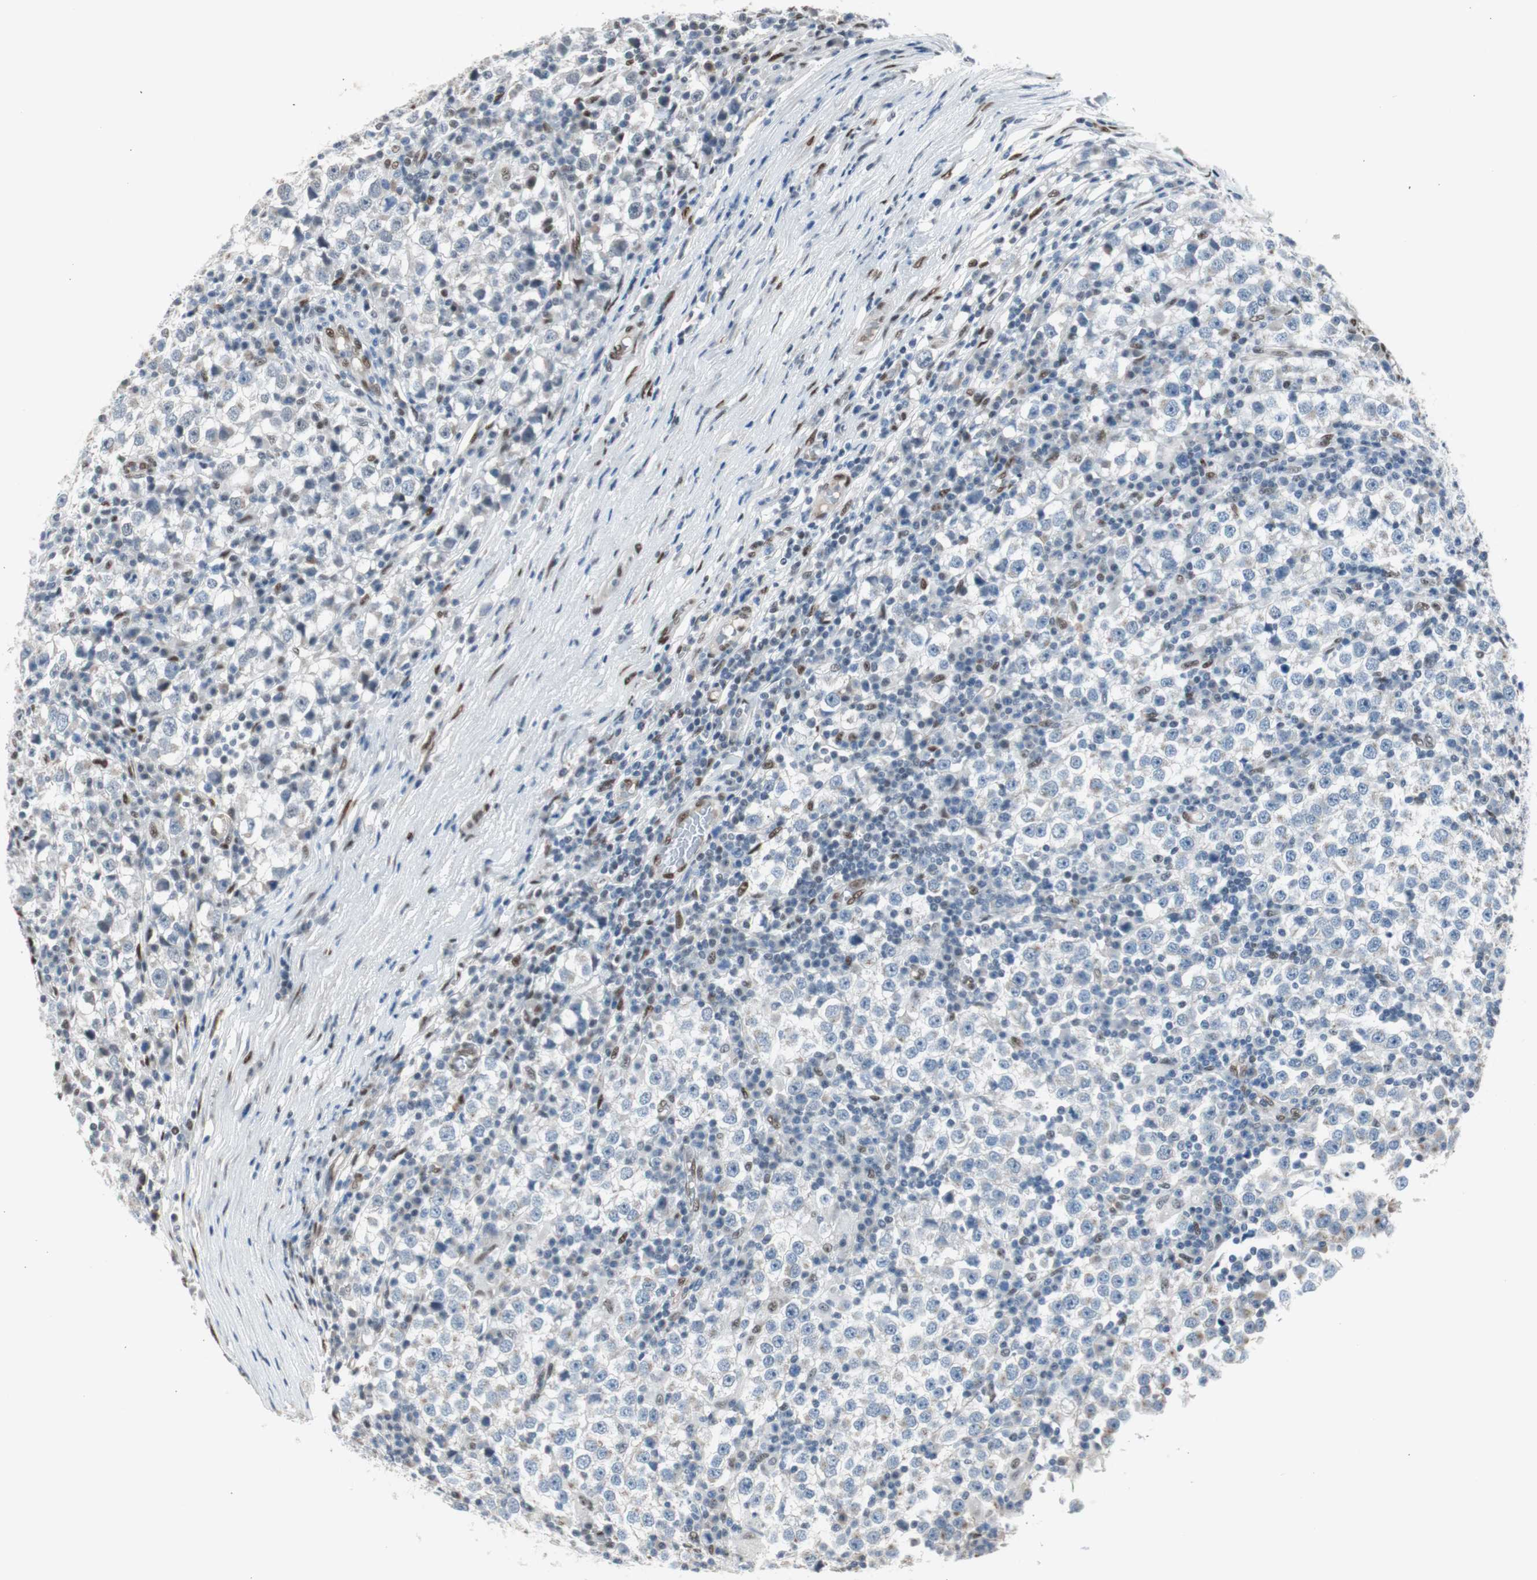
{"staining": {"intensity": "negative", "quantity": "none", "location": "none"}, "tissue": "testis cancer", "cell_type": "Tumor cells", "image_type": "cancer", "snomed": [{"axis": "morphology", "description": "Seminoma, NOS"}, {"axis": "topography", "description": "Testis"}], "caption": "Seminoma (testis) was stained to show a protein in brown. There is no significant staining in tumor cells.", "gene": "PML", "patient": {"sex": "male", "age": 65}}